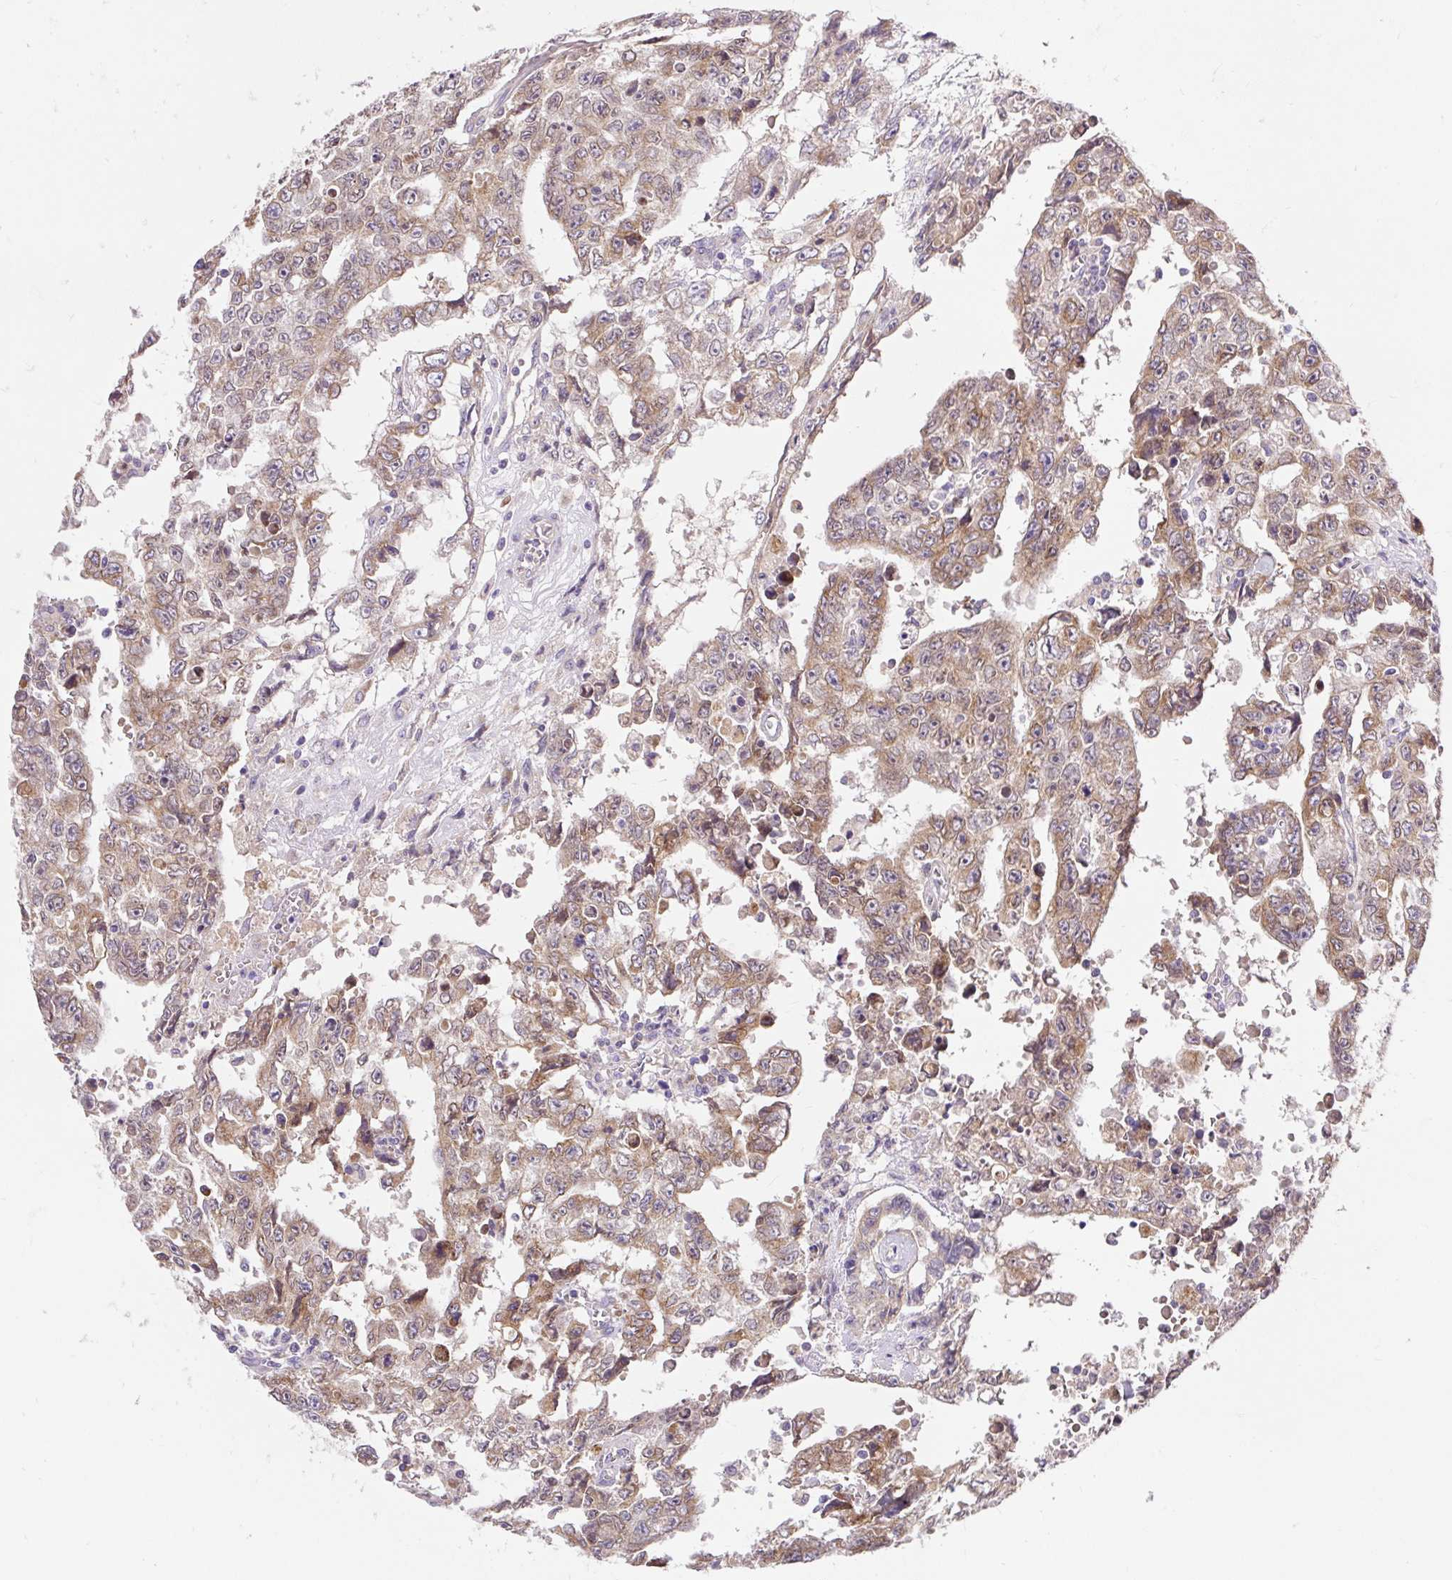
{"staining": {"intensity": "weak", "quantity": ">75%", "location": "cytoplasmic/membranous"}, "tissue": "testis cancer", "cell_type": "Tumor cells", "image_type": "cancer", "snomed": [{"axis": "morphology", "description": "Carcinoma, Embryonal, NOS"}, {"axis": "topography", "description": "Testis"}], "caption": "This histopathology image demonstrates testis cancer stained with IHC to label a protein in brown. The cytoplasmic/membranous of tumor cells show weak positivity for the protein. Nuclei are counter-stained blue.", "gene": "SEC63", "patient": {"sex": "male", "age": 24}}